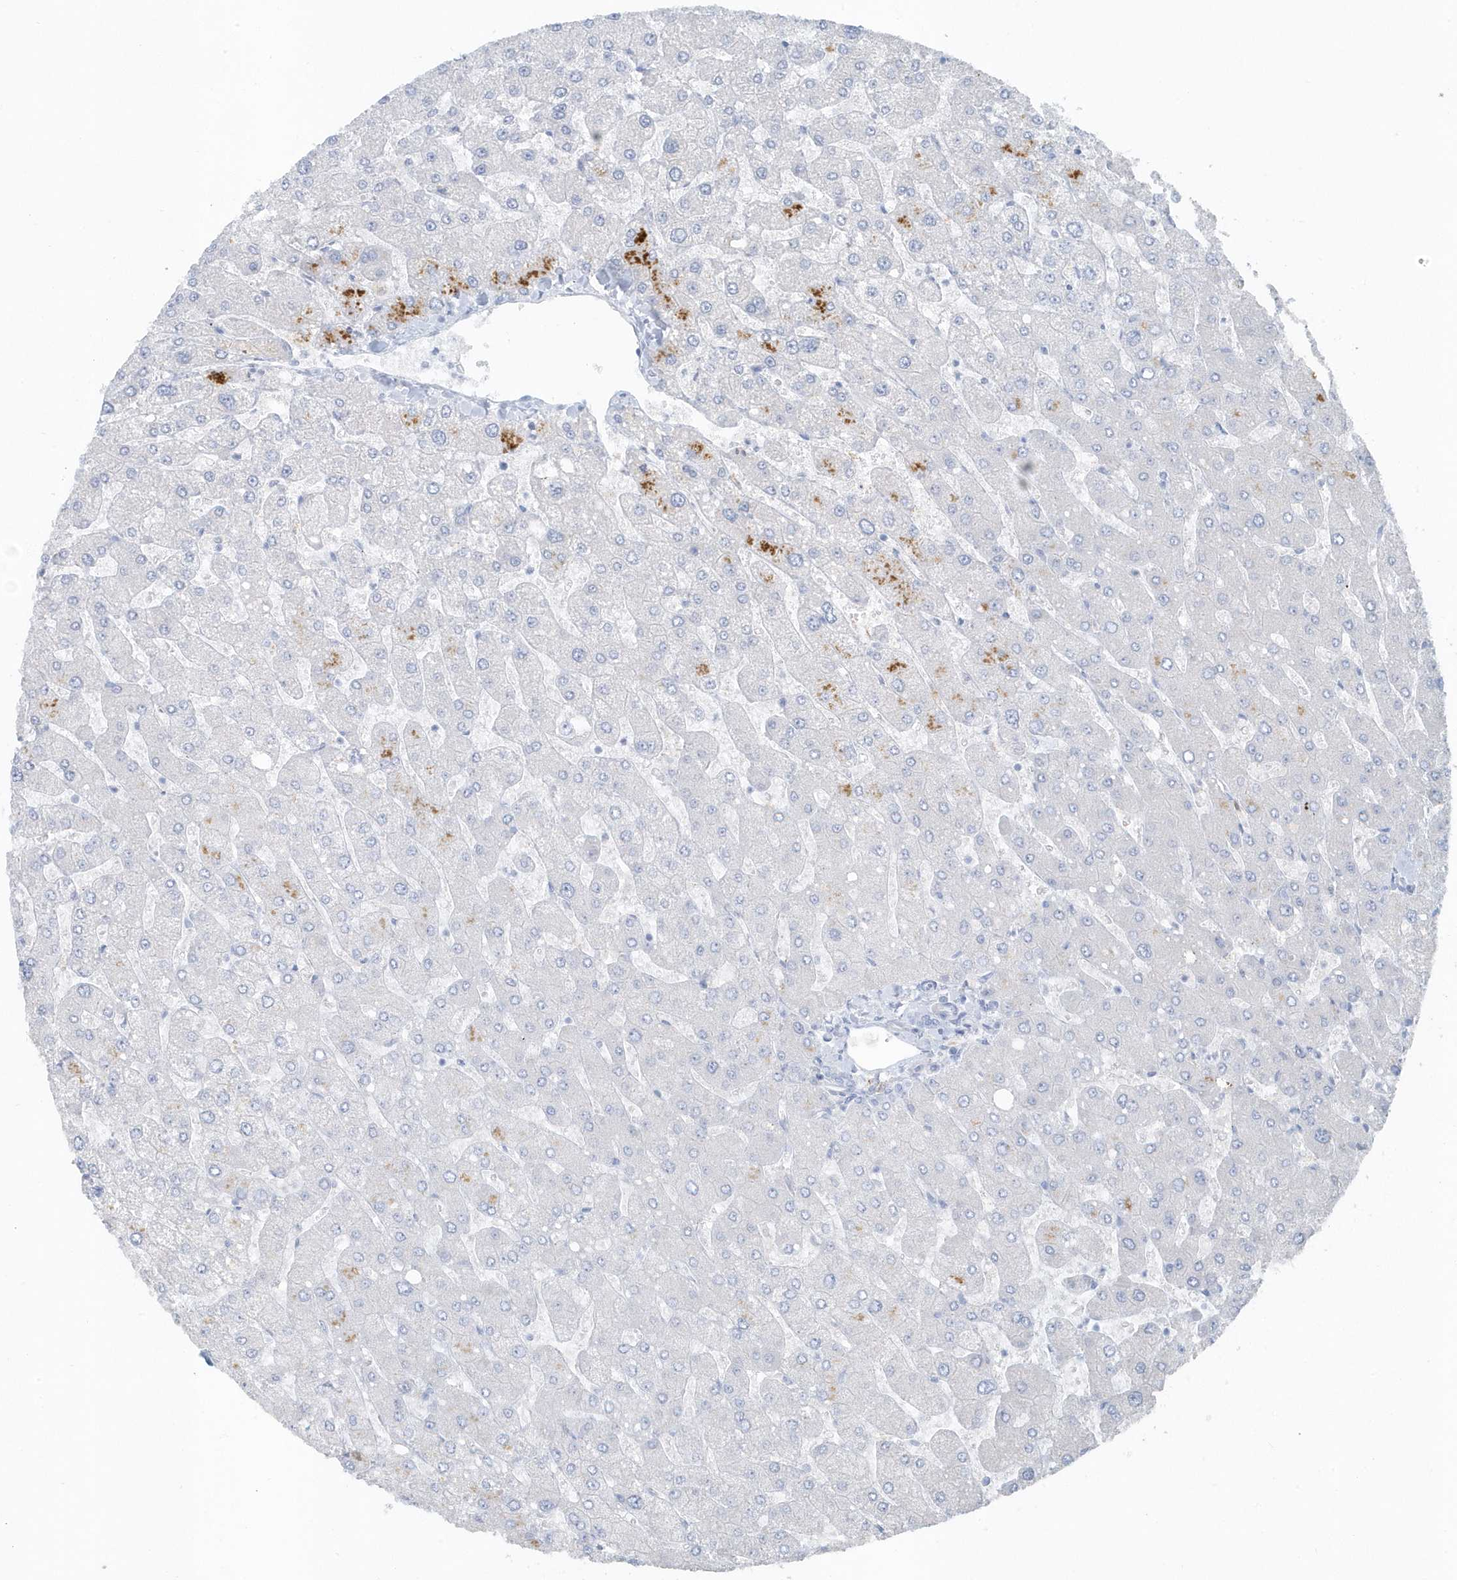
{"staining": {"intensity": "negative", "quantity": "none", "location": "none"}, "tissue": "liver", "cell_type": "Cholangiocytes", "image_type": "normal", "snomed": [{"axis": "morphology", "description": "Normal tissue, NOS"}, {"axis": "topography", "description": "Liver"}], "caption": "The histopathology image exhibits no staining of cholangiocytes in benign liver. The staining is performed using DAB brown chromogen with nuclei counter-stained in using hematoxylin.", "gene": "FAM98A", "patient": {"sex": "male", "age": 55}}